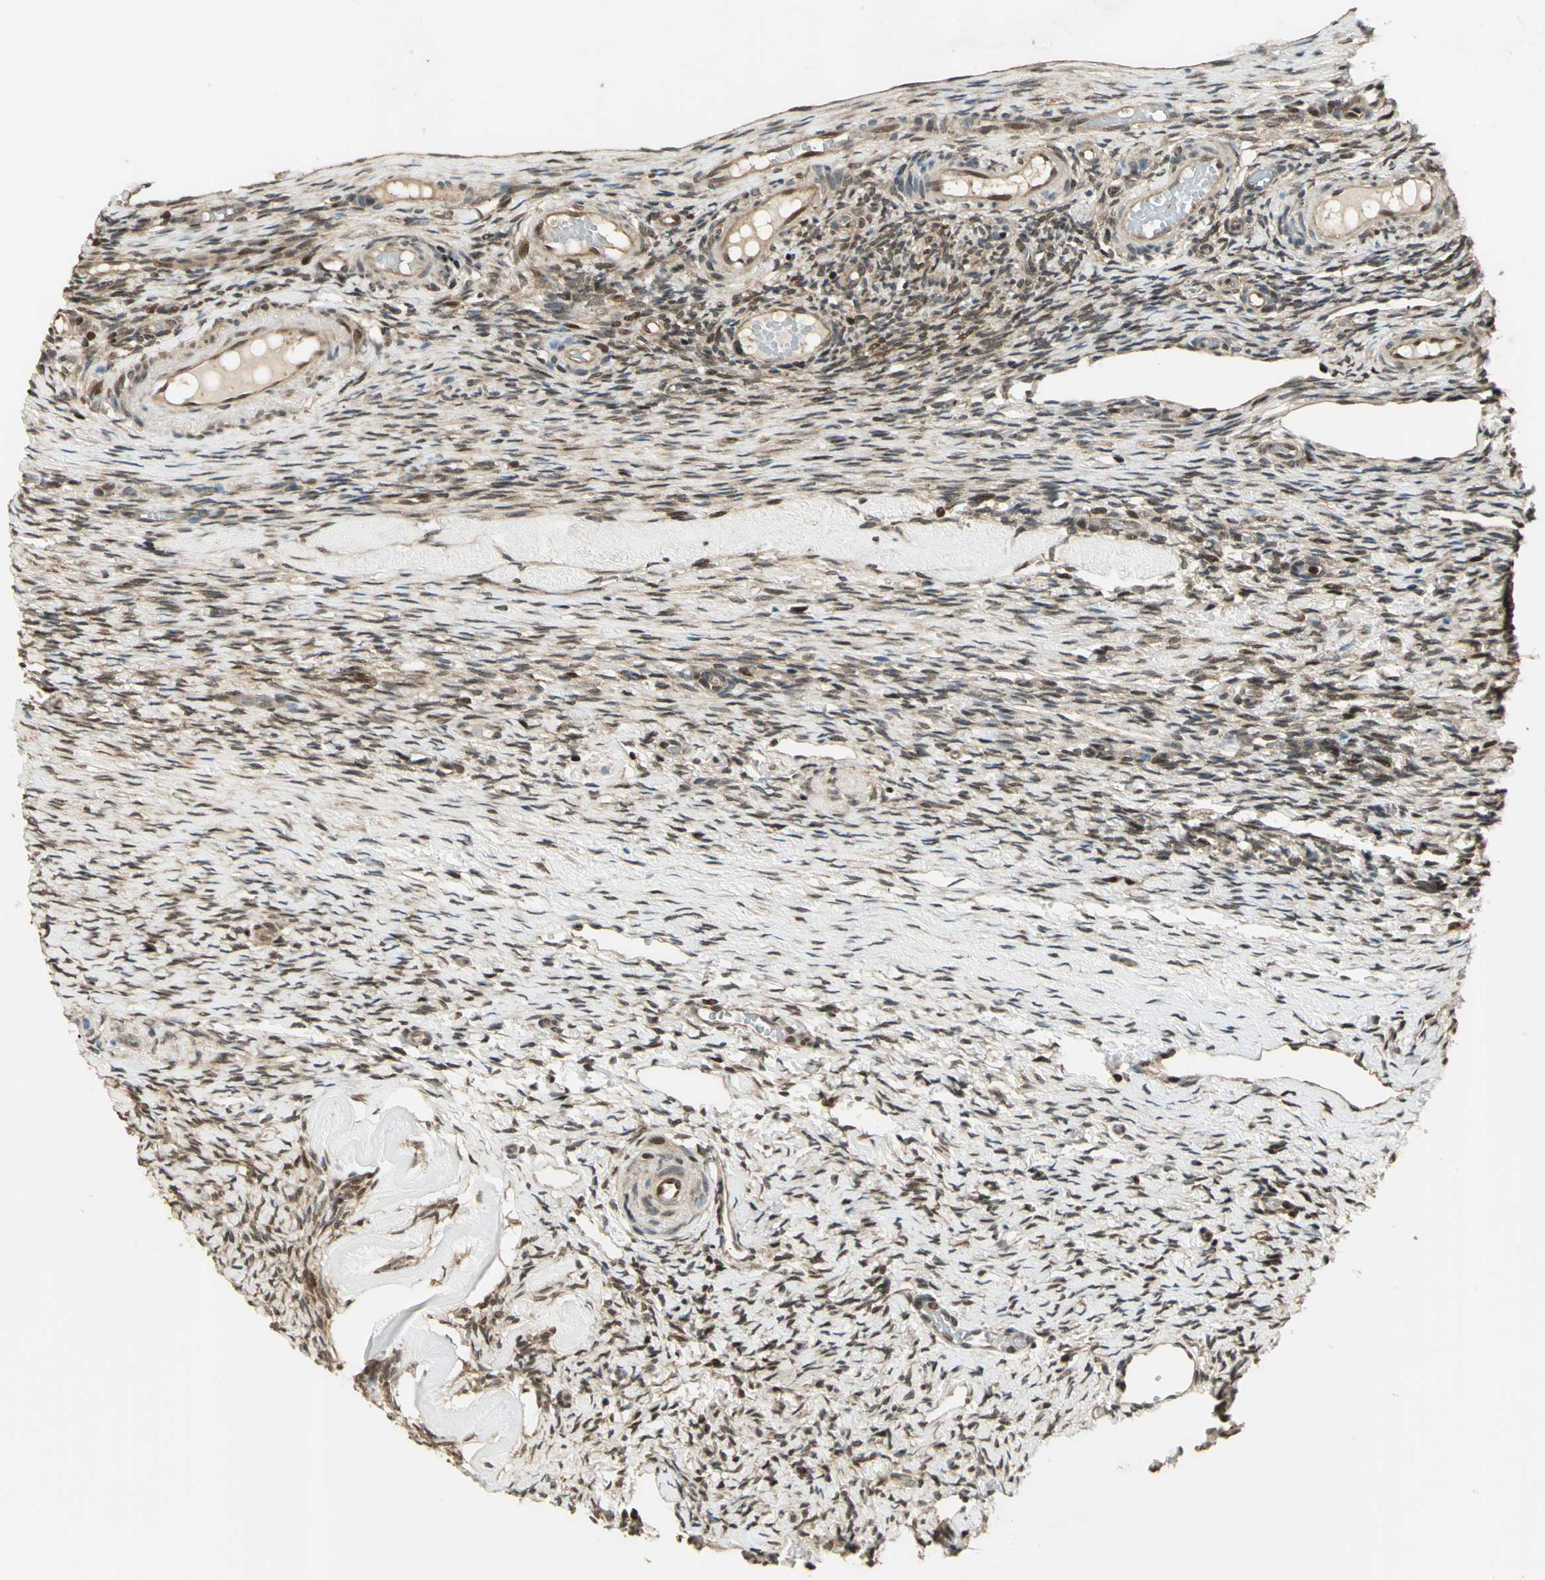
{"staining": {"intensity": "moderate", "quantity": ">75%", "location": "cytoplasmic/membranous,nuclear"}, "tissue": "ovary", "cell_type": "Ovarian stroma cells", "image_type": "normal", "snomed": [{"axis": "morphology", "description": "Normal tissue, NOS"}, {"axis": "topography", "description": "Ovary"}], "caption": "Protein staining shows moderate cytoplasmic/membranous,nuclear staining in approximately >75% of ovarian stroma cells in unremarkable ovary.", "gene": "PSMC3", "patient": {"sex": "female", "age": 60}}